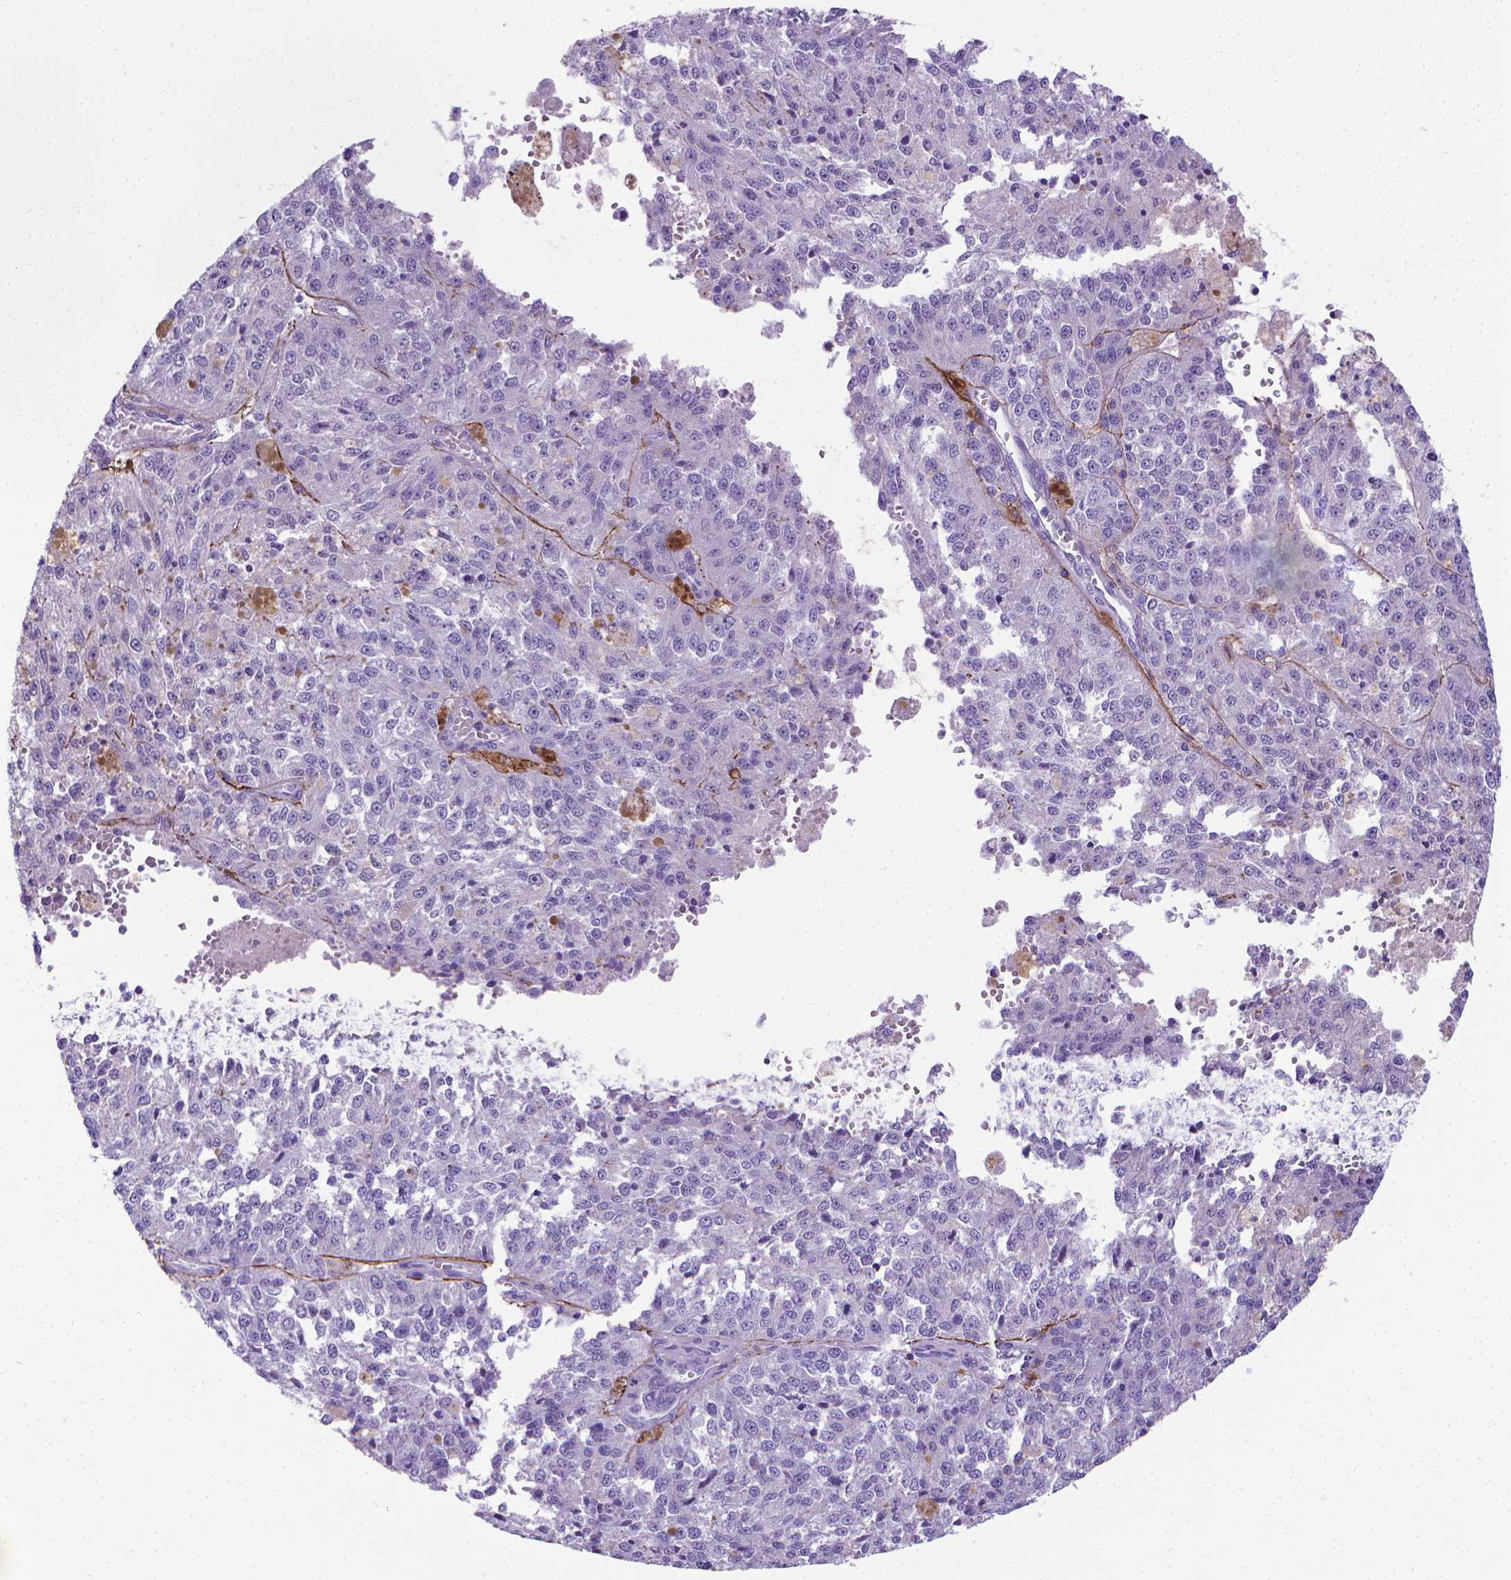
{"staining": {"intensity": "negative", "quantity": "none", "location": "none"}, "tissue": "melanoma", "cell_type": "Tumor cells", "image_type": "cancer", "snomed": [{"axis": "morphology", "description": "Malignant melanoma, Metastatic site"}, {"axis": "topography", "description": "Lymph node"}], "caption": "DAB (3,3'-diaminobenzidine) immunohistochemical staining of human malignant melanoma (metastatic site) shows no significant expression in tumor cells.", "gene": "MFAP2", "patient": {"sex": "female", "age": 64}}